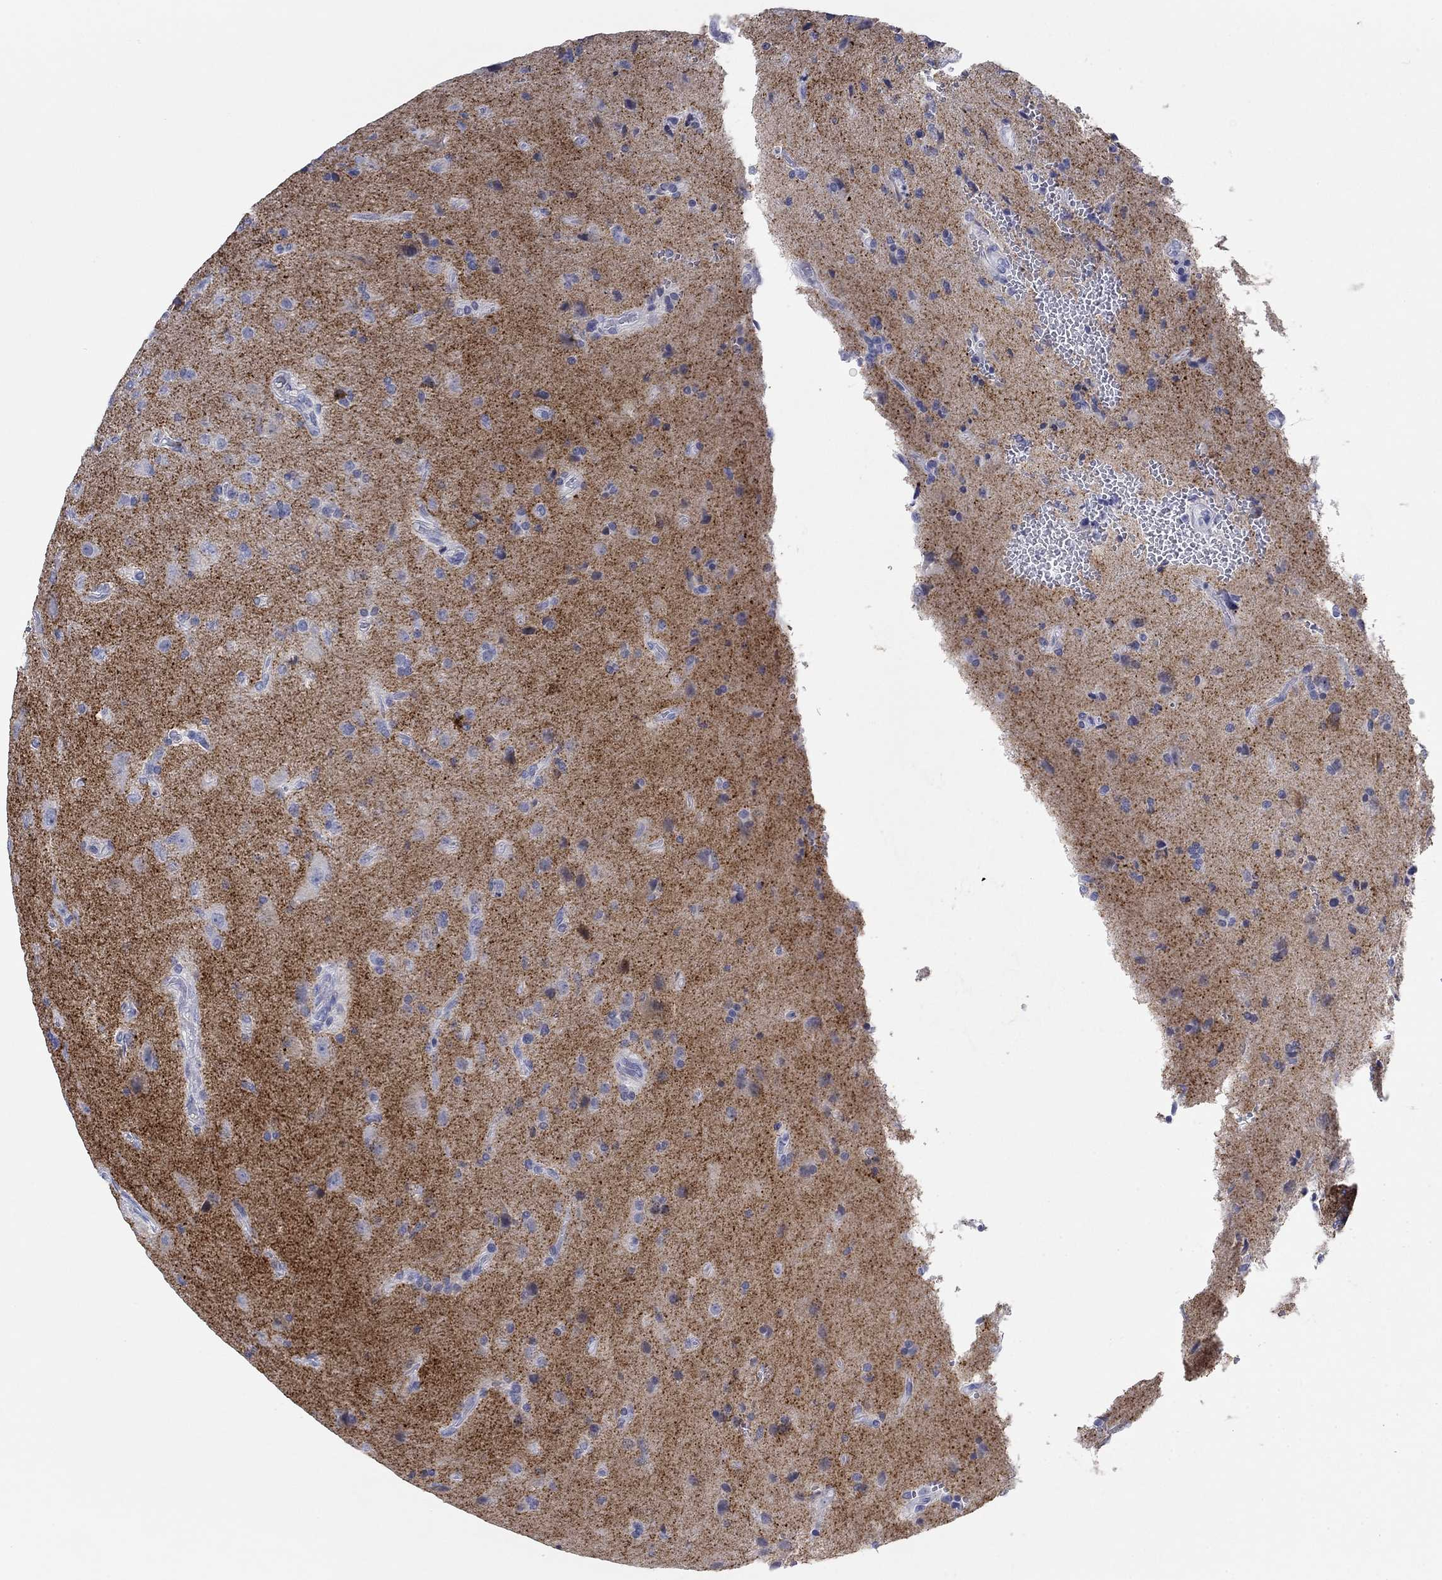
{"staining": {"intensity": "negative", "quantity": "none", "location": "none"}, "tissue": "glioma", "cell_type": "Tumor cells", "image_type": "cancer", "snomed": [{"axis": "morphology", "description": "Glioma, malignant, High grade"}, {"axis": "topography", "description": "Brain"}], "caption": "An IHC image of glioma is shown. There is no staining in tumor cells of glioma. (DAB (3,3'-diaminobenzidine) immunohistochemistry visualized using brightfield microscopy, high magnification).", "gene": "PDYN", "patient": {"sex": "male", "age": 56}}